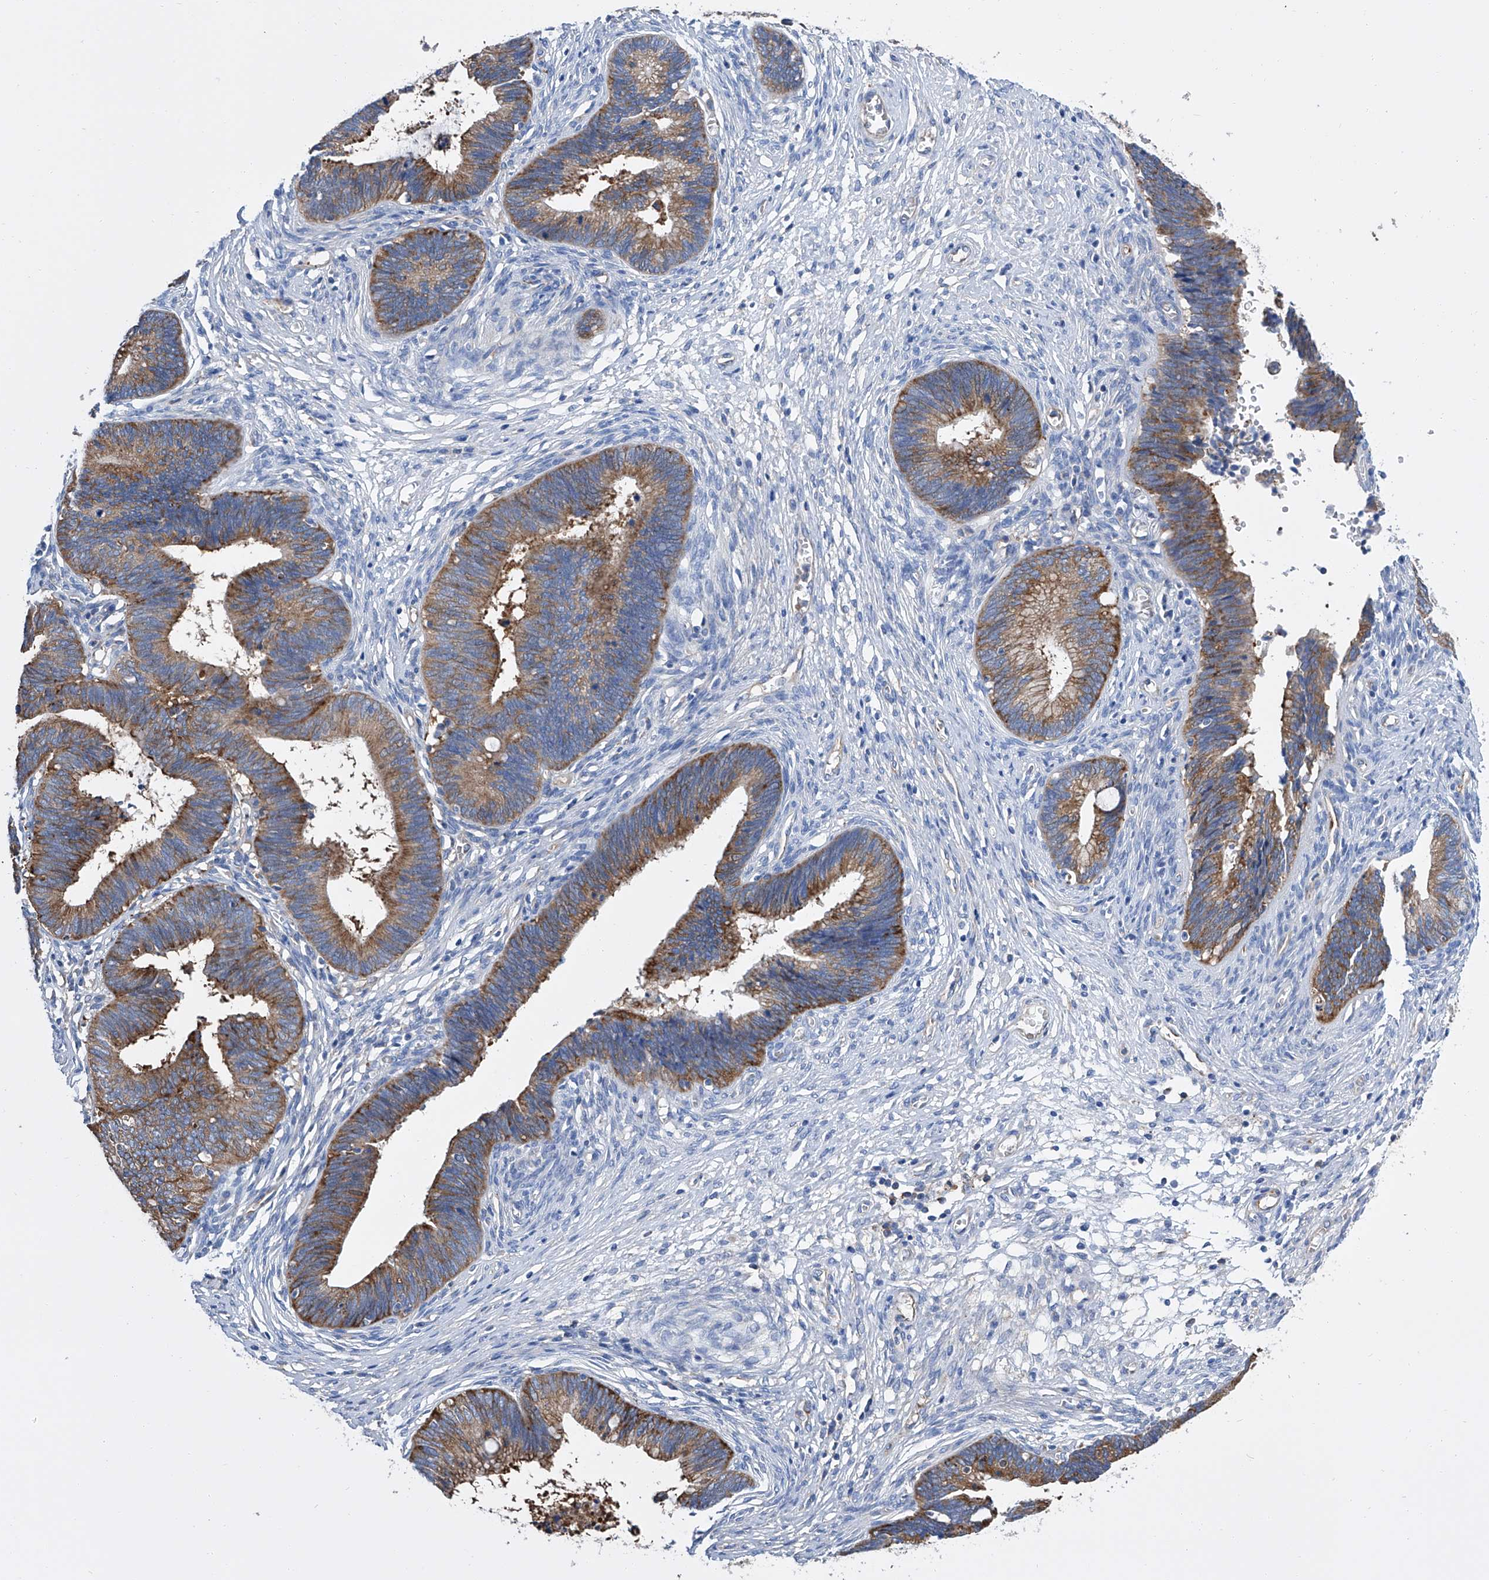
{"staining": {"intensity": "moderate", "quantity": ">75%", "location": "cytoplasmic/membranous"}, "tissue": "cervical cancer", "cell_type": "Tumor cells", "image_type": "cancer", "snomed": [{"axis": "morphology", "description": "Adenocarcinoma, NOS"}, {"axis": "topography", "description": "Cervix"}], "caption": "IHC staining of cervical cancer, which exhibits medium levels of moderate cytoplasmic/membranous staining in about >75% of tumor cells indicating moderate cytoplasmic/membranous protein expression. The staining was performed using DAB (3,3'-diaminobenzidine) (brown) for protein detection and nuclei were counterstained in hematoxylin (blue).", "gene": "GPT", "patient": {"sex": "female", "age": 44}}